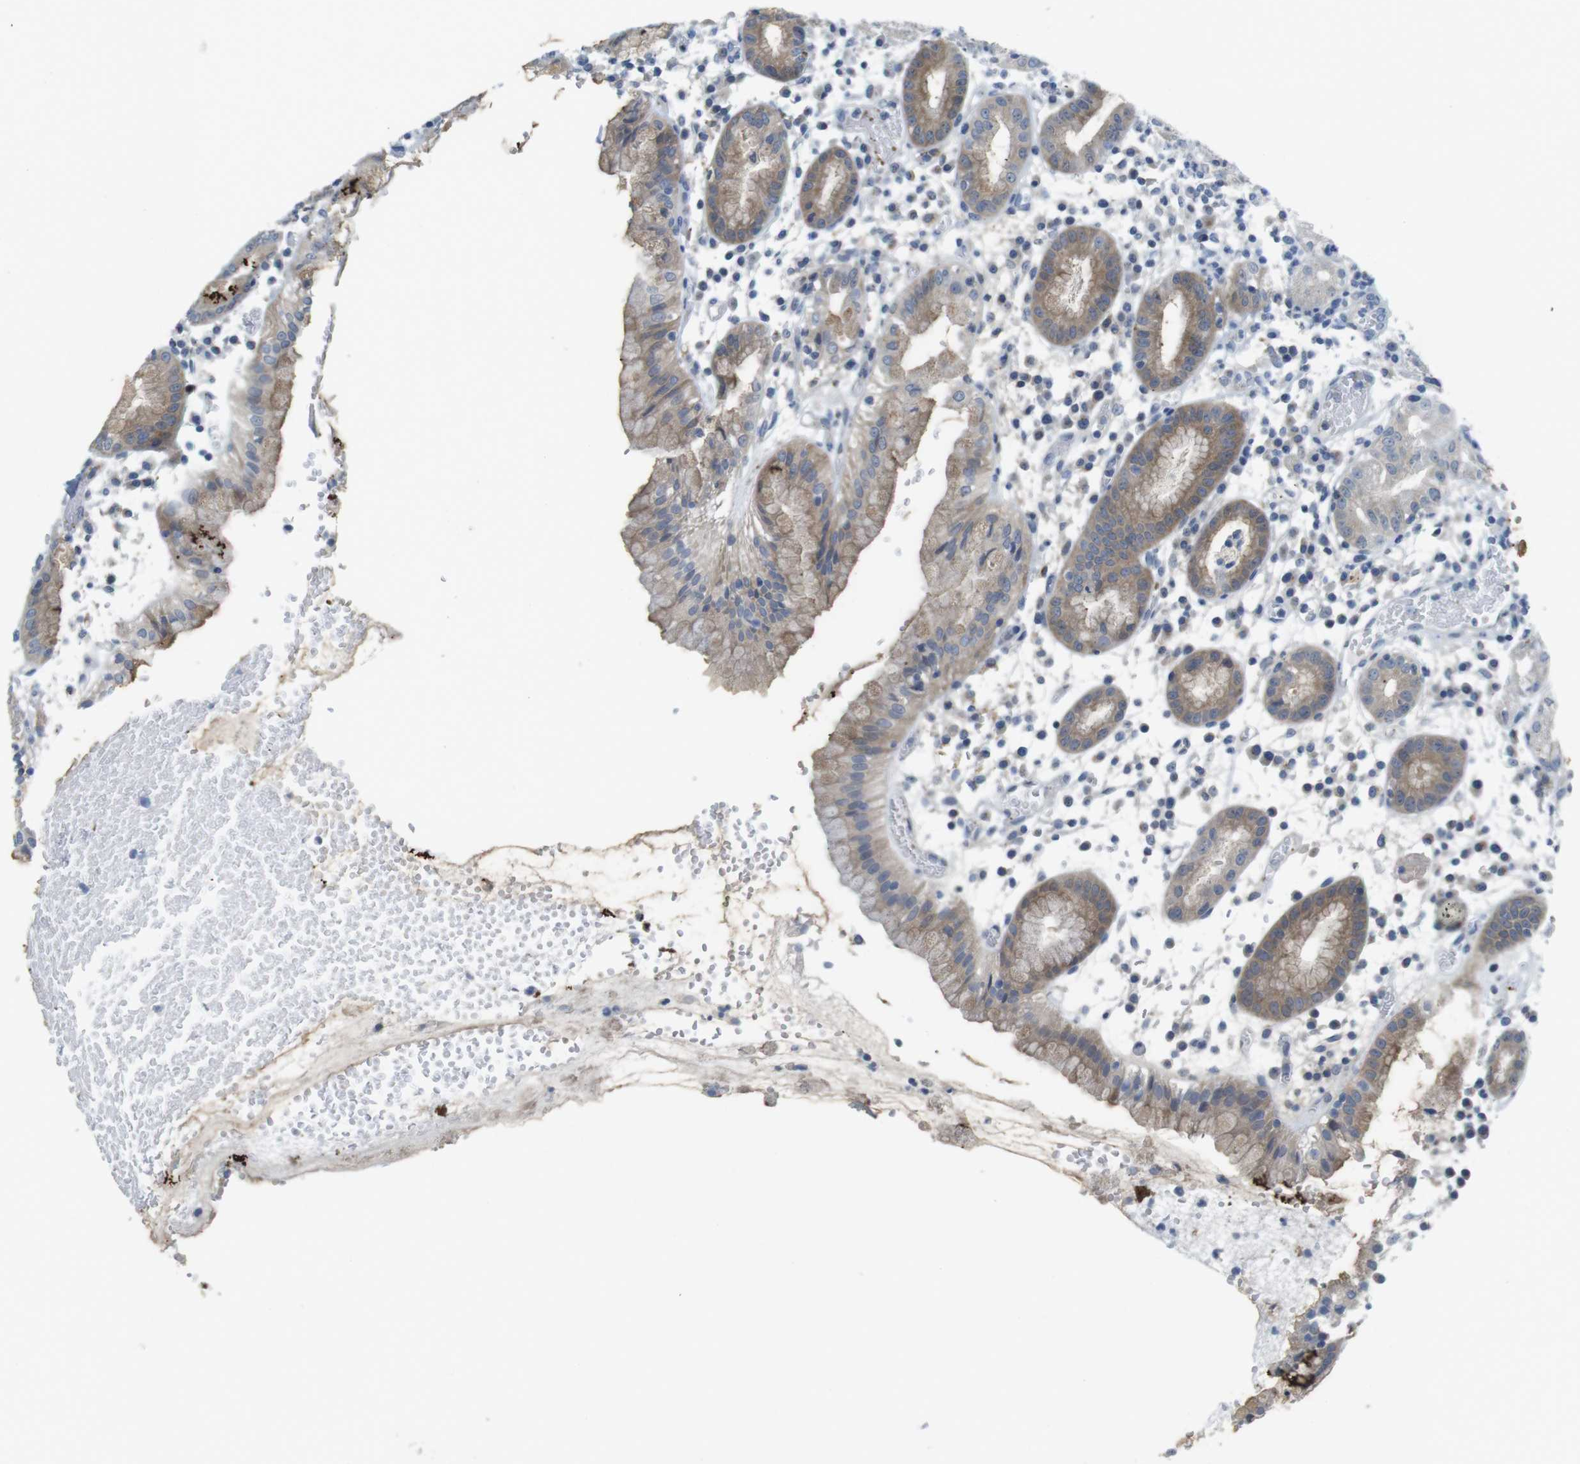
{"staining": {"intensity": "moderate", "quantity": ">75%", "location": "cytoplasmic/membranous"}, "tissue": "stomach", "cell_type": "Glandular cells", "image_type": "normal", "snomed": [{"axis": "morphology", "description": "Normal tissue, NOS"}, {"axis": "topography", "description": "Stomach"}, {"axis": "topography", "description": "Stomach, lower"}], "caption": "Human stomach stained with a brown dye displays moderate cytoplasmic/membranous positive positivity in approximately >75% of glandular cells.", "gene": "CASP2", "patient": {"sex": "female", "age": 75}}